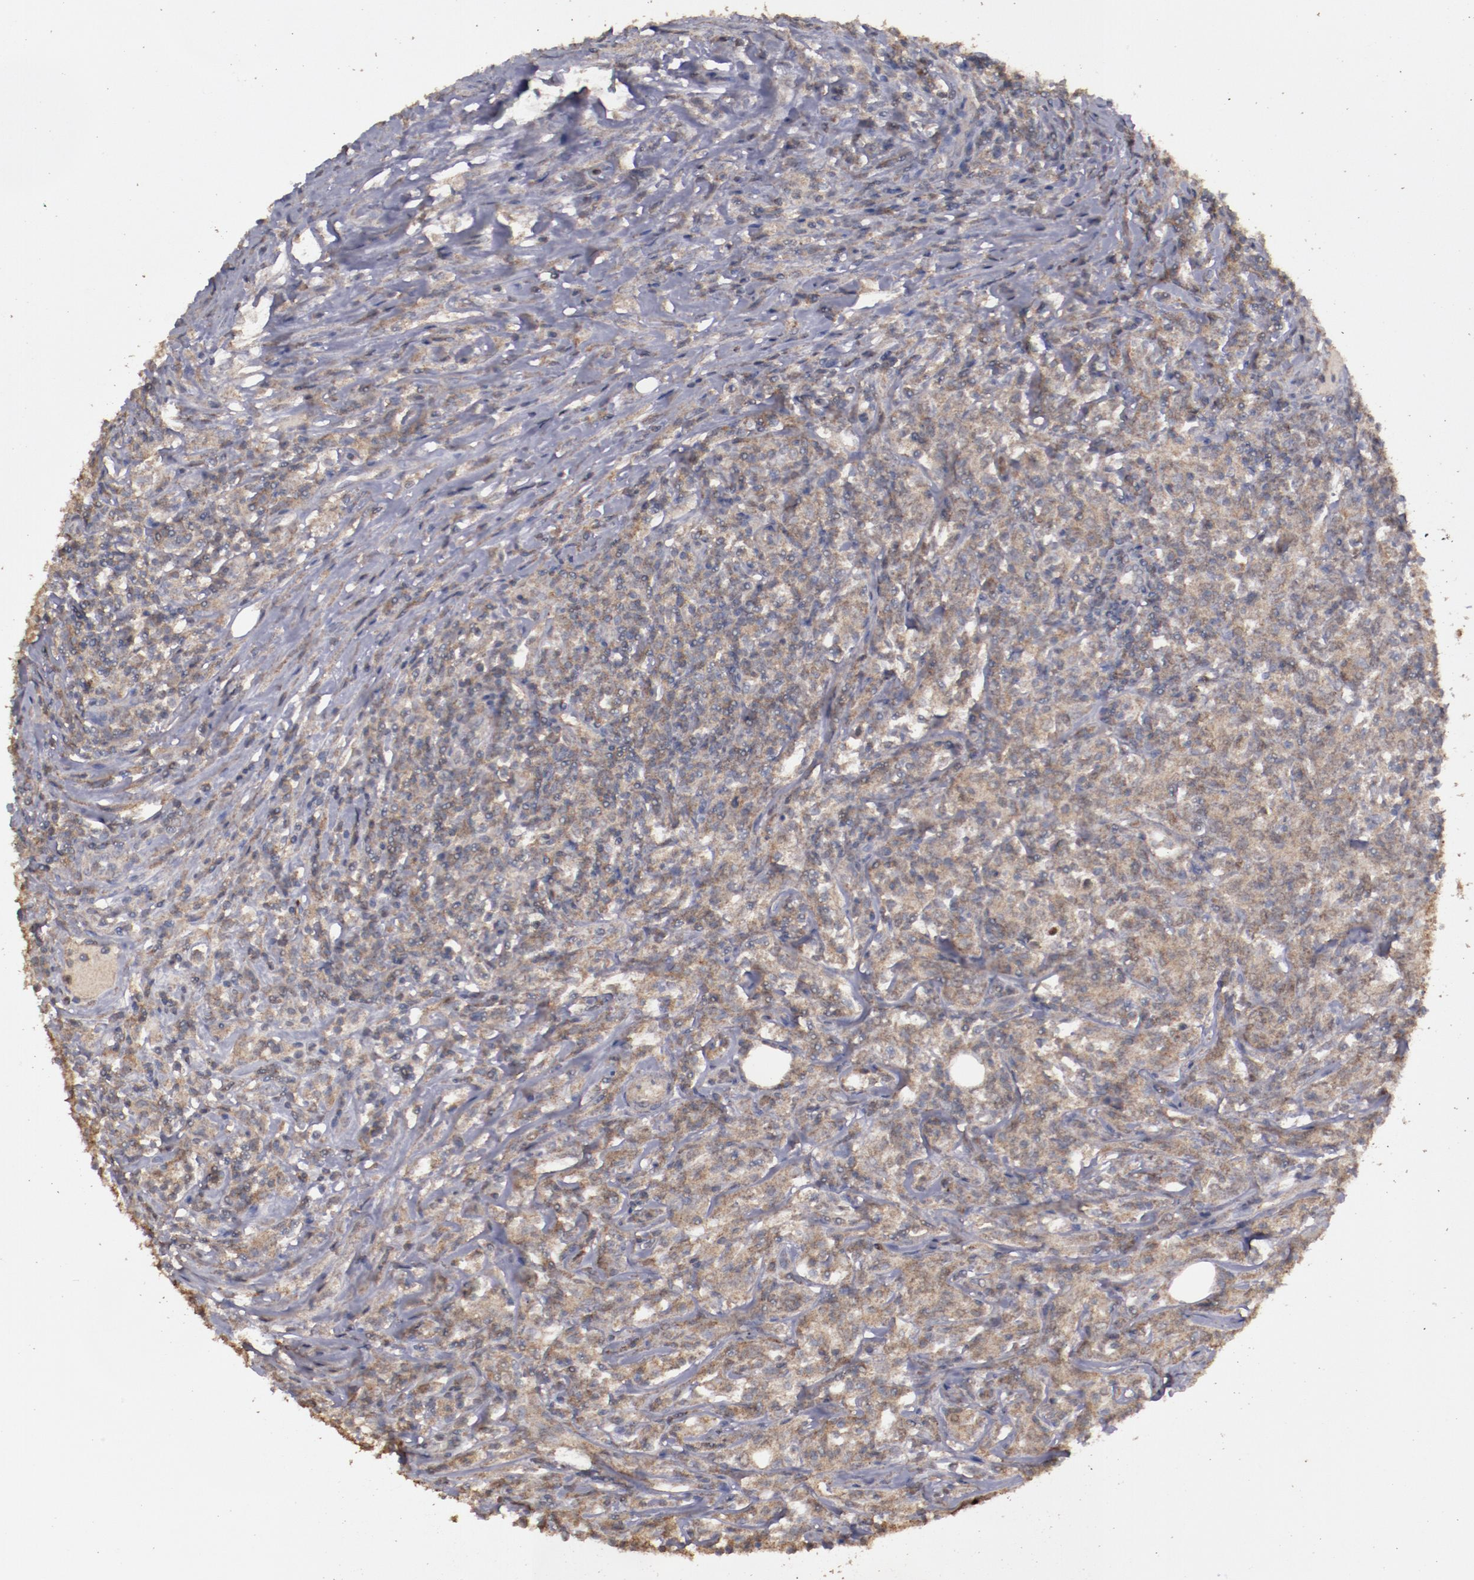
{"staining": {"intensity": "moderate", "quantity": ">75%", "location": "cytoplasmic/membranous"}, "tissue": "lymphoma", "cell_type": "Tumor cells", "image_type": "cancer", "snomed": [{"axis": "morphology", "description": "Malignant lymphoma, non-Hodgkin's type, High grade"}, {"axis": "topography", "description": "Lymph node"}], "caption": "Immunohistochemical staining of human lymphoma demonstrates medium levels of moderate cytoplasmic/membranous protein staining in approximately >75% of tumor cells.", "gene": "FAT1", "patient": {"sex": "female", "age": 84}}